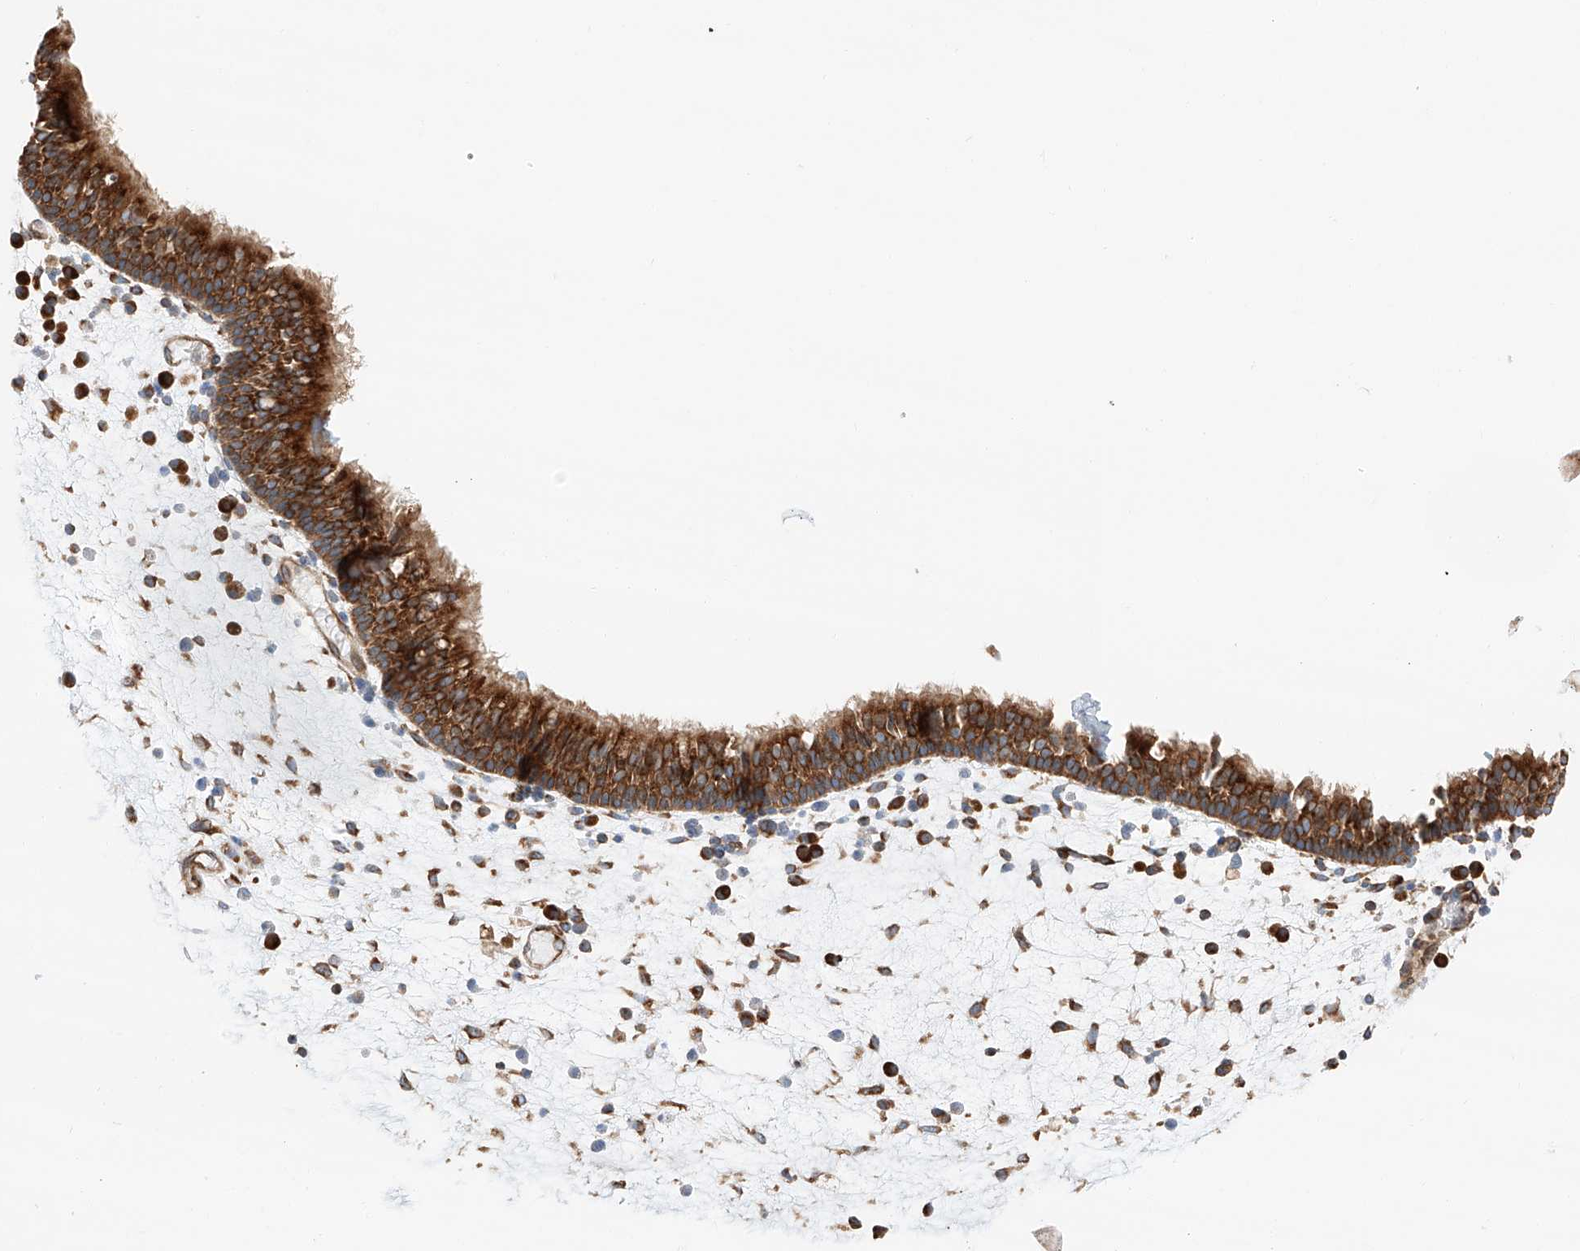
{"staining": {"intensity": "strong", "quantity": ">75%", "location": "cytoplasmic/membranous"}, "tissue": "nasopharynx", "cell_type": "Respiratory epithelial cells", "image_type": "normal", "snomed": [{"axis": "morphology", "description": "Normal tissue, NOS"}, {"axis": "morphology", "description": "Inflammation, NOS"}, {"axis": "morphology", "description": "Malignant melanoma, Metastatic site"}, {"axis": "topography", "description": "Nasopharynx"}], "caption": "This micrograph demonstrates immunohistochemistry (IHC) staining of benign human nasopharynx, with high strong cytoplasmic/membranous staining in approximately >75% of respiratory epithelial cells.", "gene": "ZC3H15", "patient": {"sex": "male", "age": 70}}